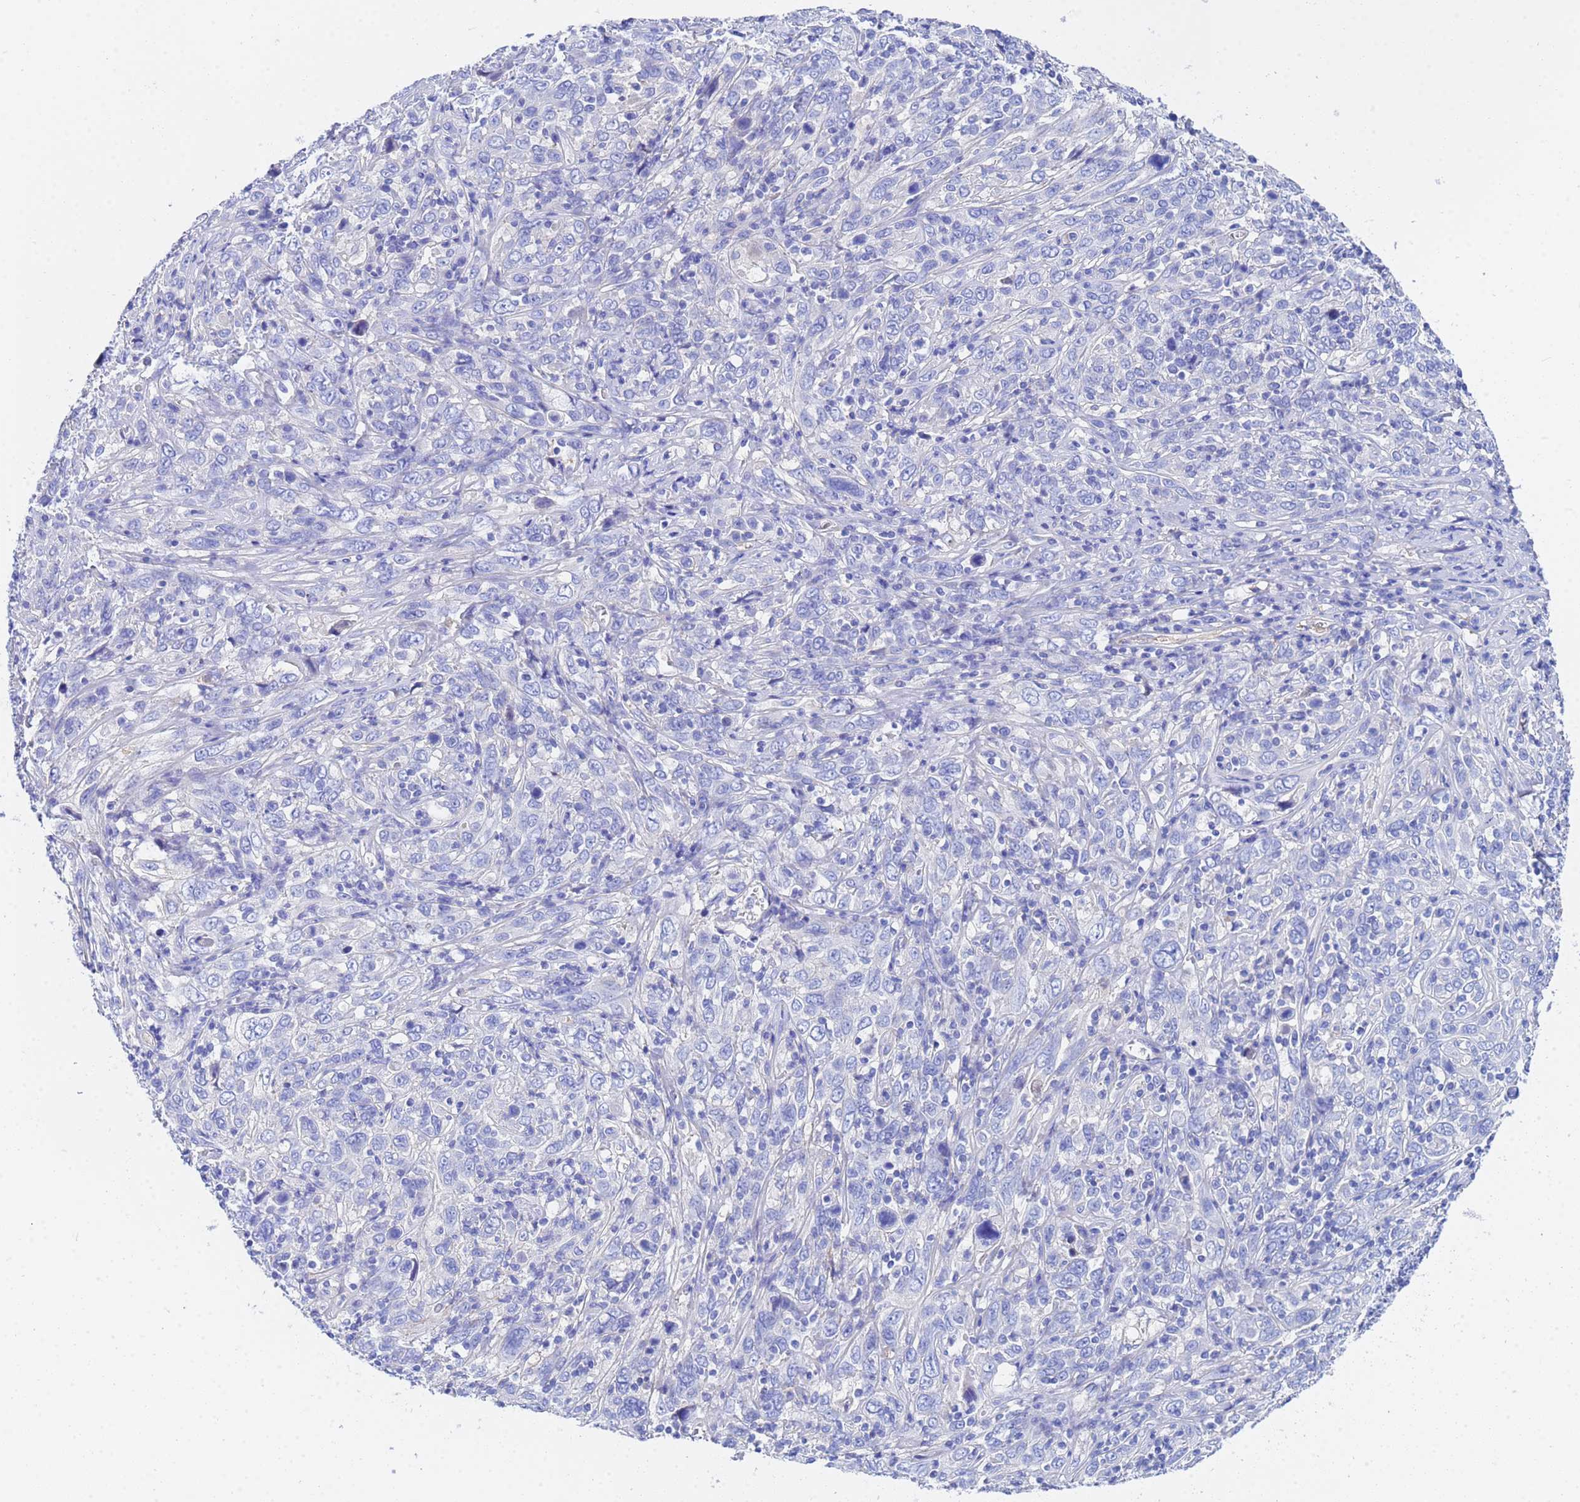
{"staining": {"intensity": "negative", "quantity": "none", "location": "none"}, "tissue": "cervical cancer", "cell_type": "Tumor cells", "image_type": "cancer", "snomed": [{"axis": "morphology", "description": "Squamous cell carcinoma, NOS"}, {"axis": "topography", "description": "Cervix"}], "caption": "An image of human cervical cancer is negative for staining in tumor cells. (DAB immunohistochemistry with hematoxylin counter stain).", "gene": "CST4", "patient": {"sex": "female", "age": 46}}